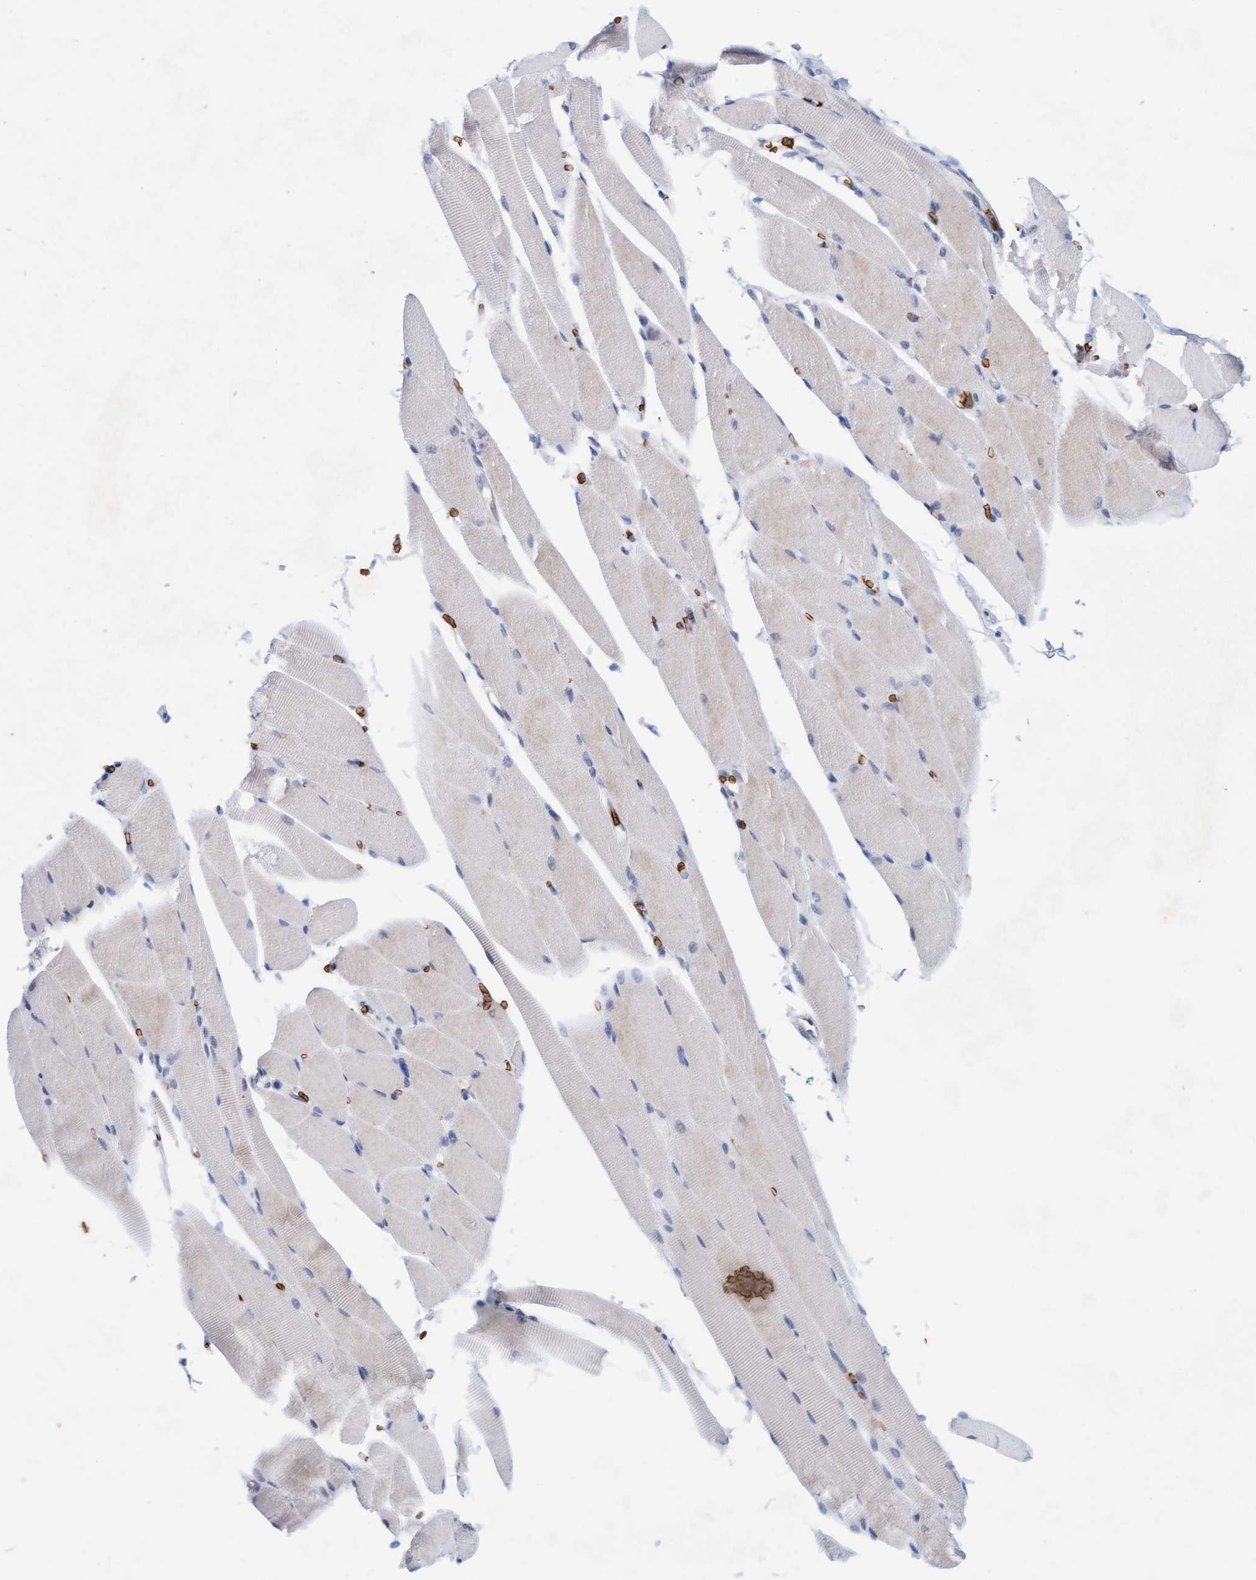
{"staining": {"intensity": "weak", "quantity": ">75%", "location": "cytoplasmic/membranous"}, "tissue": "skeletal muscle", "cell_type": "Myocytes", "image_type": "normal", "snomed": [{"axis": "morphology", "description": "Normal tissue, NOS"}, {"axis": "topography", "description": "Skeletal muscle"}, {"axis": "topography", "description": "Peripheral nerve tissue"}], "caption": "Protein expression analysis of unremarkable human skeletal muscle reveals weak cytoplasmic/membranous expression in about >75% of myocytes. The protein of interest is shown in brown color, while the nuclei are stained blue.", "gene": "SPEM2", "patient": {"sex": "female", "age": 84}}